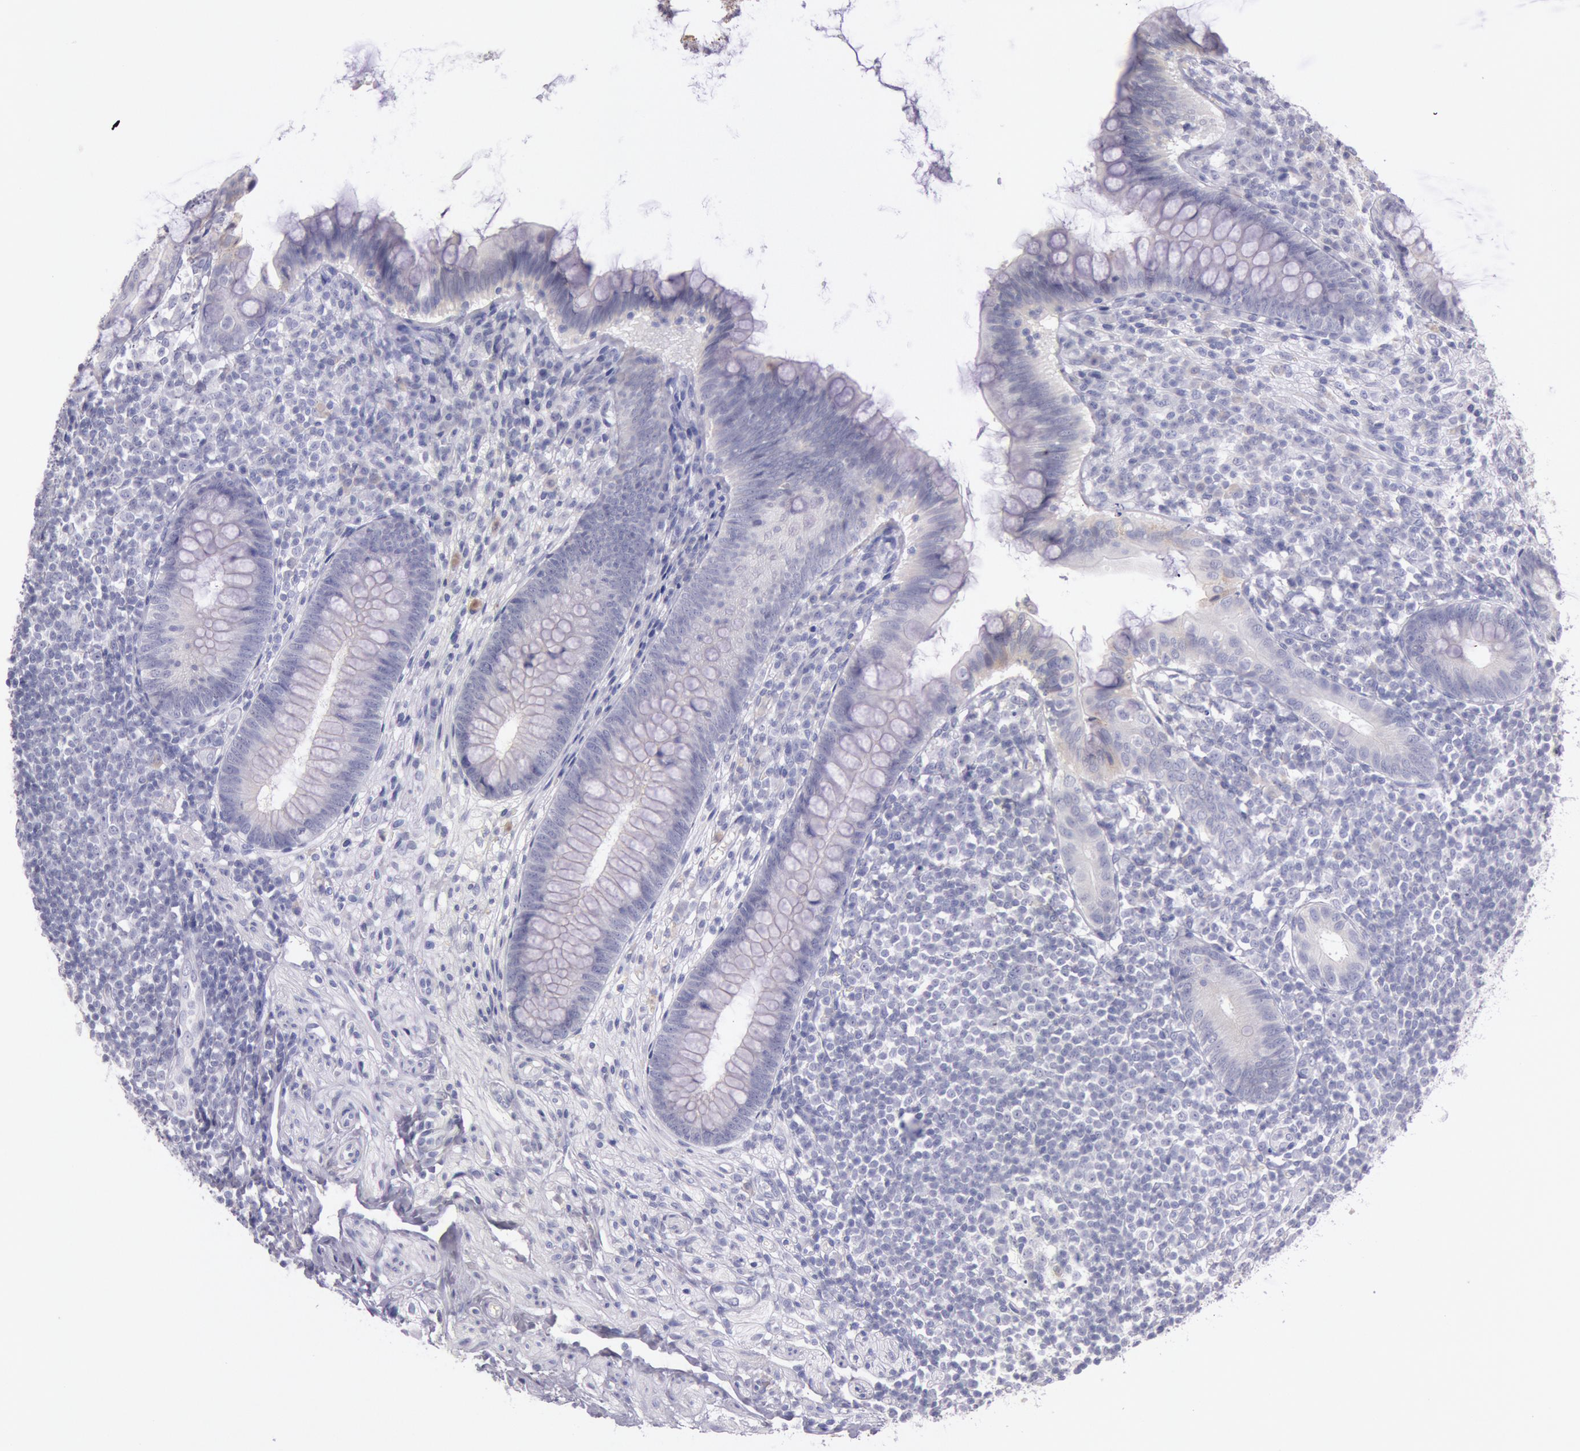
{"staining": {"intensity": "negative", "quantity": "none", "location": "none"}, "tissue": "appendix", "cell_type": "Glandular cells", "image_type": "normal", "snomed": [{"axis": "morphology", "description": "Normal tissue, NOS"}, {"axis": "topography", "description": "Appendix"}], "caption": "DAB (3,3'-diaminobenzidine) immunohistochemical staining of benign appendix shows no significant expression in glandular cells. (DAB IHC visualized using brightfield microscopy, high magnification).", "gene": "EGFR", "patient": {"sex": "female", "age": 66}}